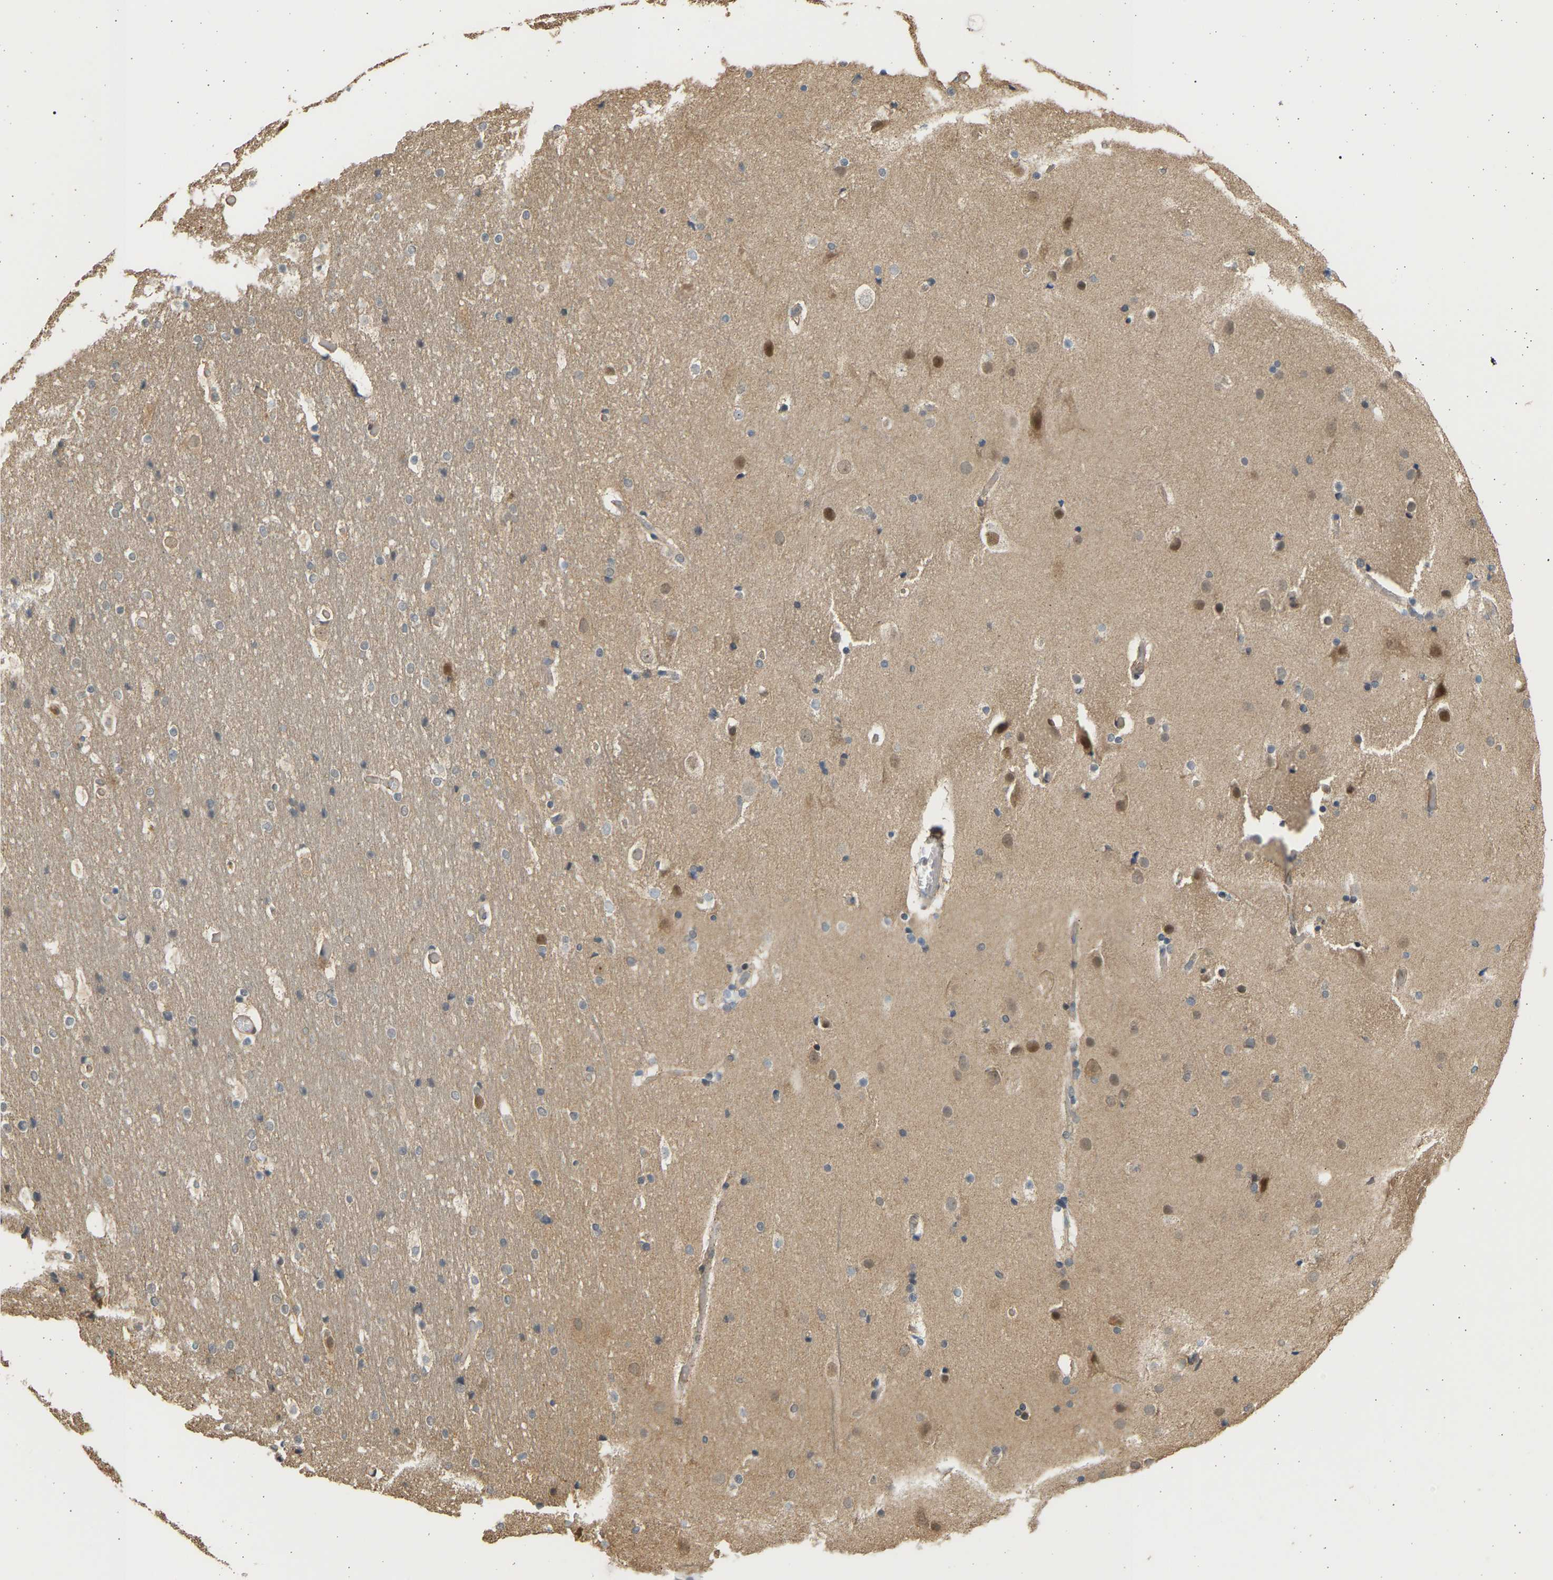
{"staining": {"intensity": "weak", "quantity": ">75%", "location": "cytoplasmic/membranous"}, "tissue": "cerebral cortex", "cell_type": "Endothelial cells", "image_type": "normal", "snomed": [{"axis": "morphology", "description": "Normal tissue, NOS"}, {"axis": "topography", "description": "Cerebral cortex"}], "caption": "High-power microscopy captured an immunohistochemistry (IHC) image of unremarkable cerebral cortex, revealing weak cytoplasmic/membranous staining in approximately >75% of endothelial cells. (Brightfield microscopy of DAB IHC at high magnification).", "gene": "B4GALT6", "patient": {"sex": "male", "age": 57}}